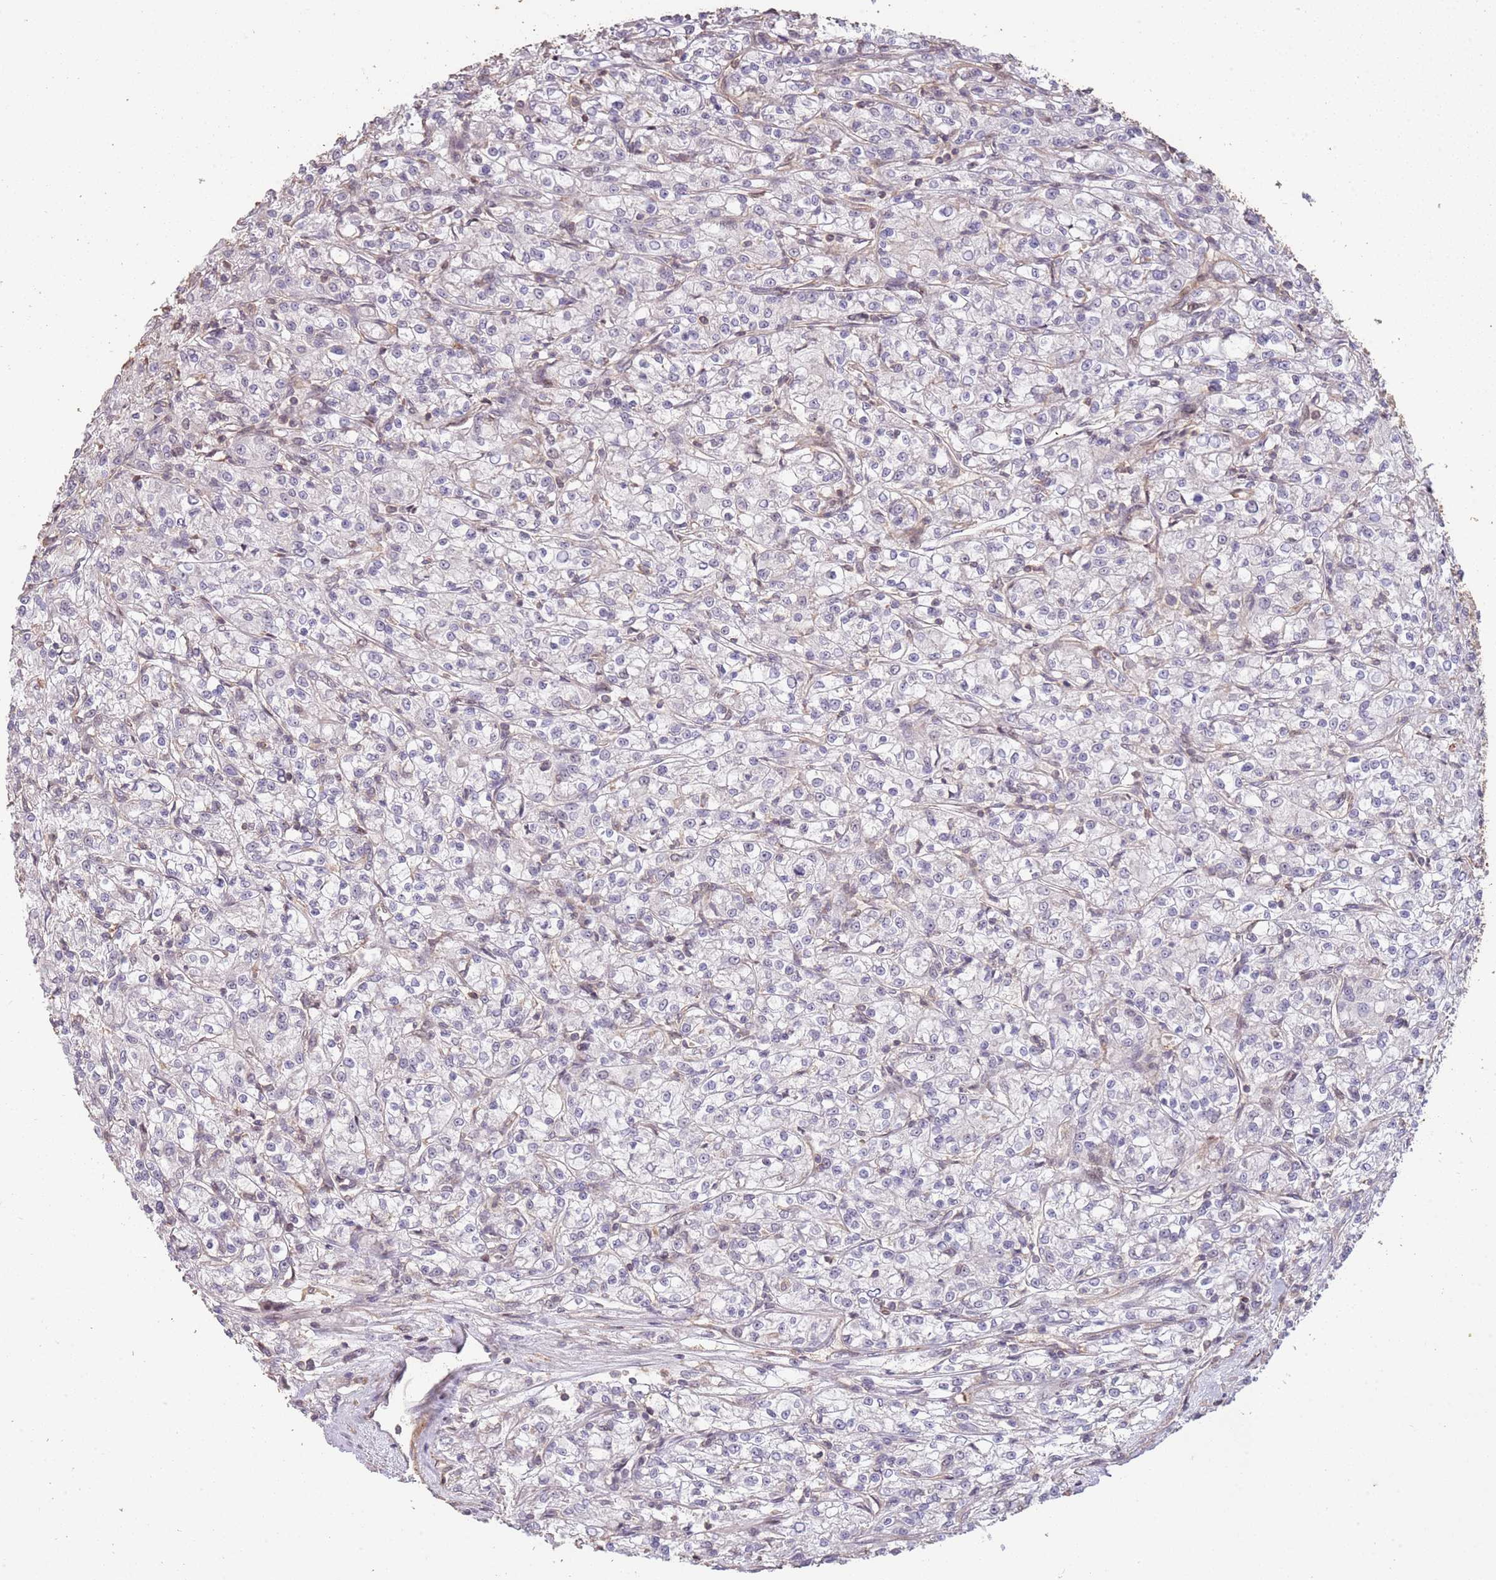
{"staining": {"intensity": "negative", "quantity": "none", "location": "none"}, "tissue": "renal cancer", "cell_type": "Tumor cells", "image_type": "cancer", "snomed": [{"axis": "morphology", "description": "Adenocarcinoma, NOS"}, {"axis": "topography", "description": "Kidney"}], "caption": "Tumor cells show no significant expression in renal adenocarcinoma. (DAB IHC, high magnification).", "gene": "ADTRP", "patient": {"sex": "female", "age": 59}}